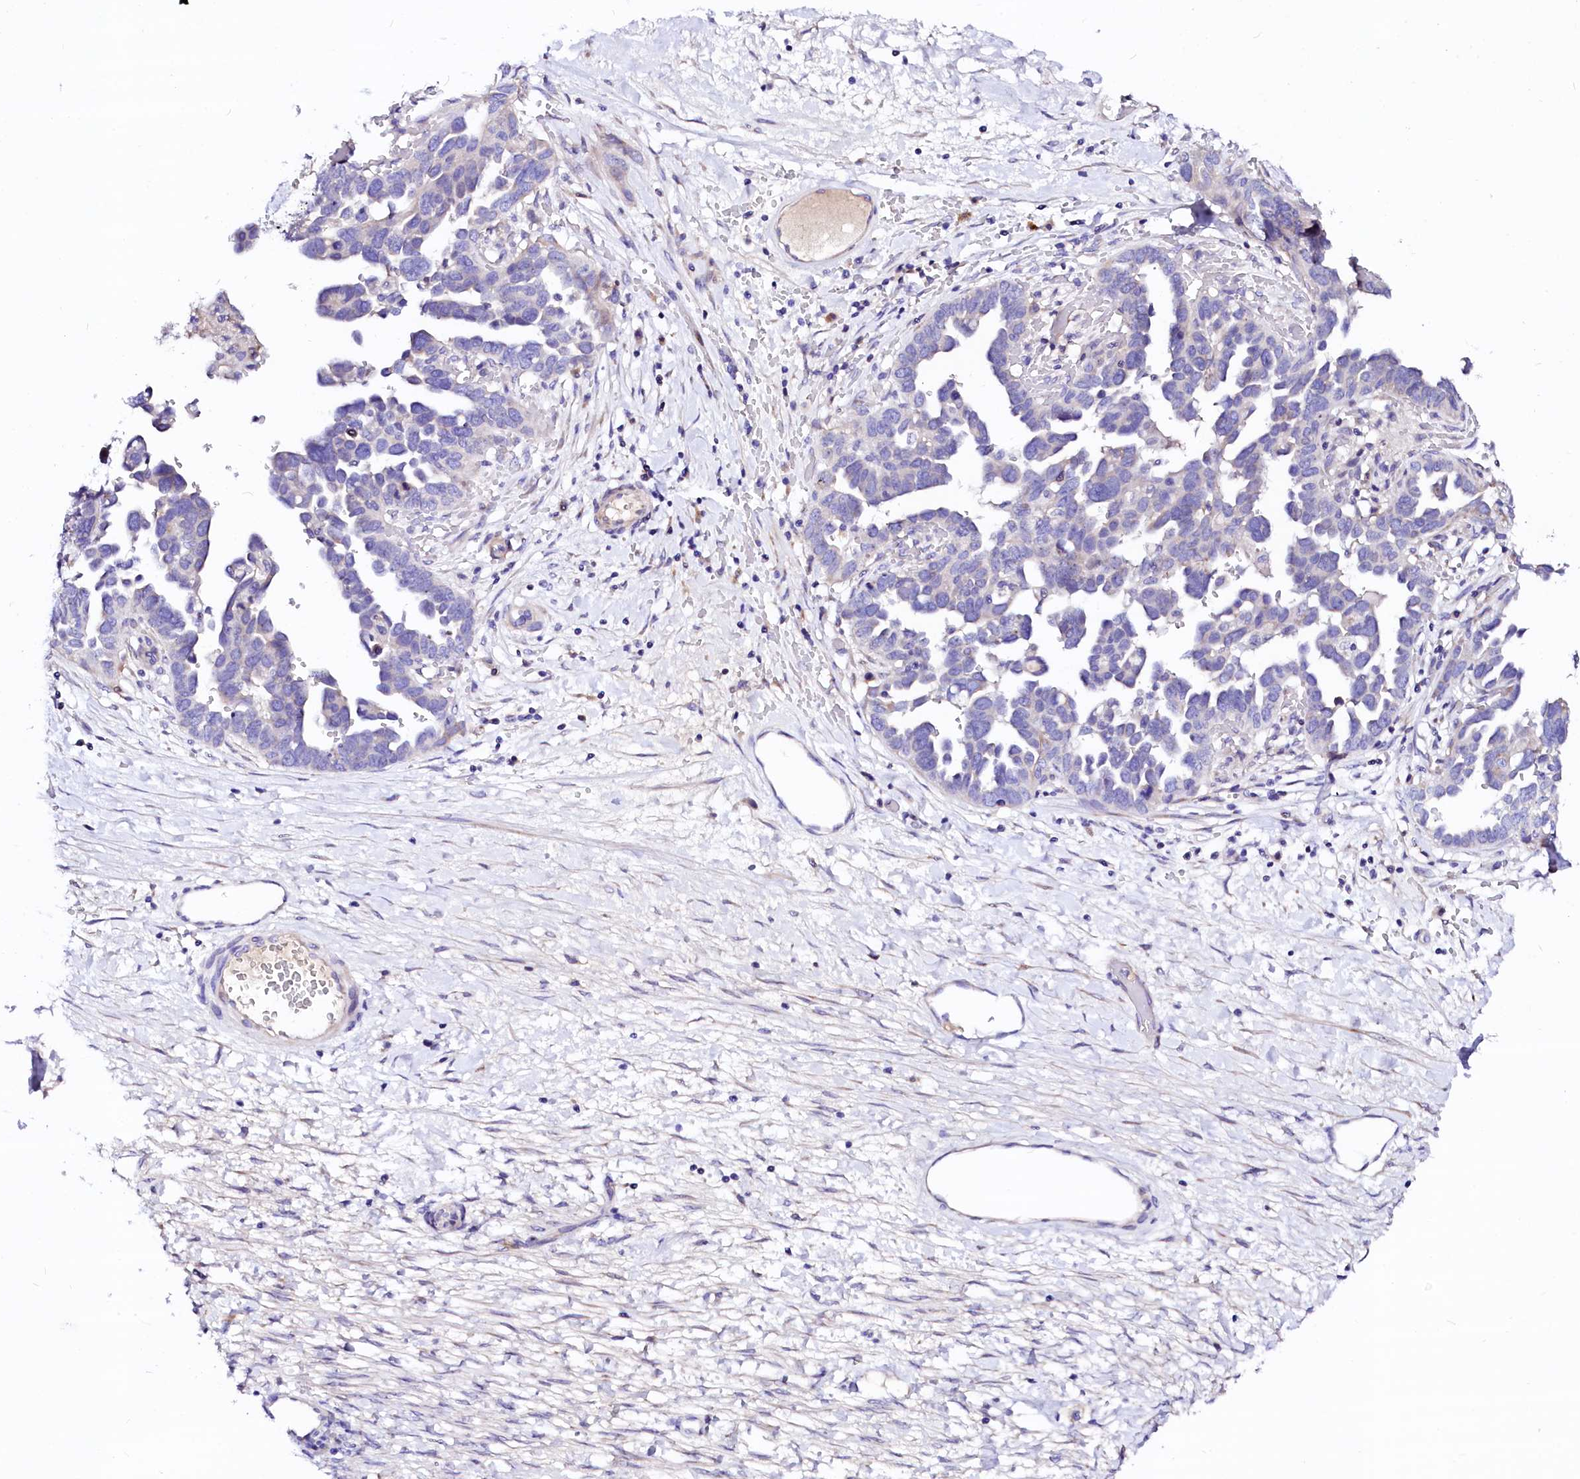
{"staining": {"intensity": "negative", "quantity": "none", "location": "none"}, "tissue": "ovarian cancer", "cell_type": "Tumor cells", "image_type": "cancer", "snomed": [{"axis": "morphology", "description": "Cystadenocarcinoma, serous, NOS"}, {"axis": "topography", "description": "Ovary"}], "caption": "Immunohistochemical staining of ovarian cancer shows no significant staining in tumor cells.", "gene": "BTBD16", "patient": {"sex": "female", "age": 54}}